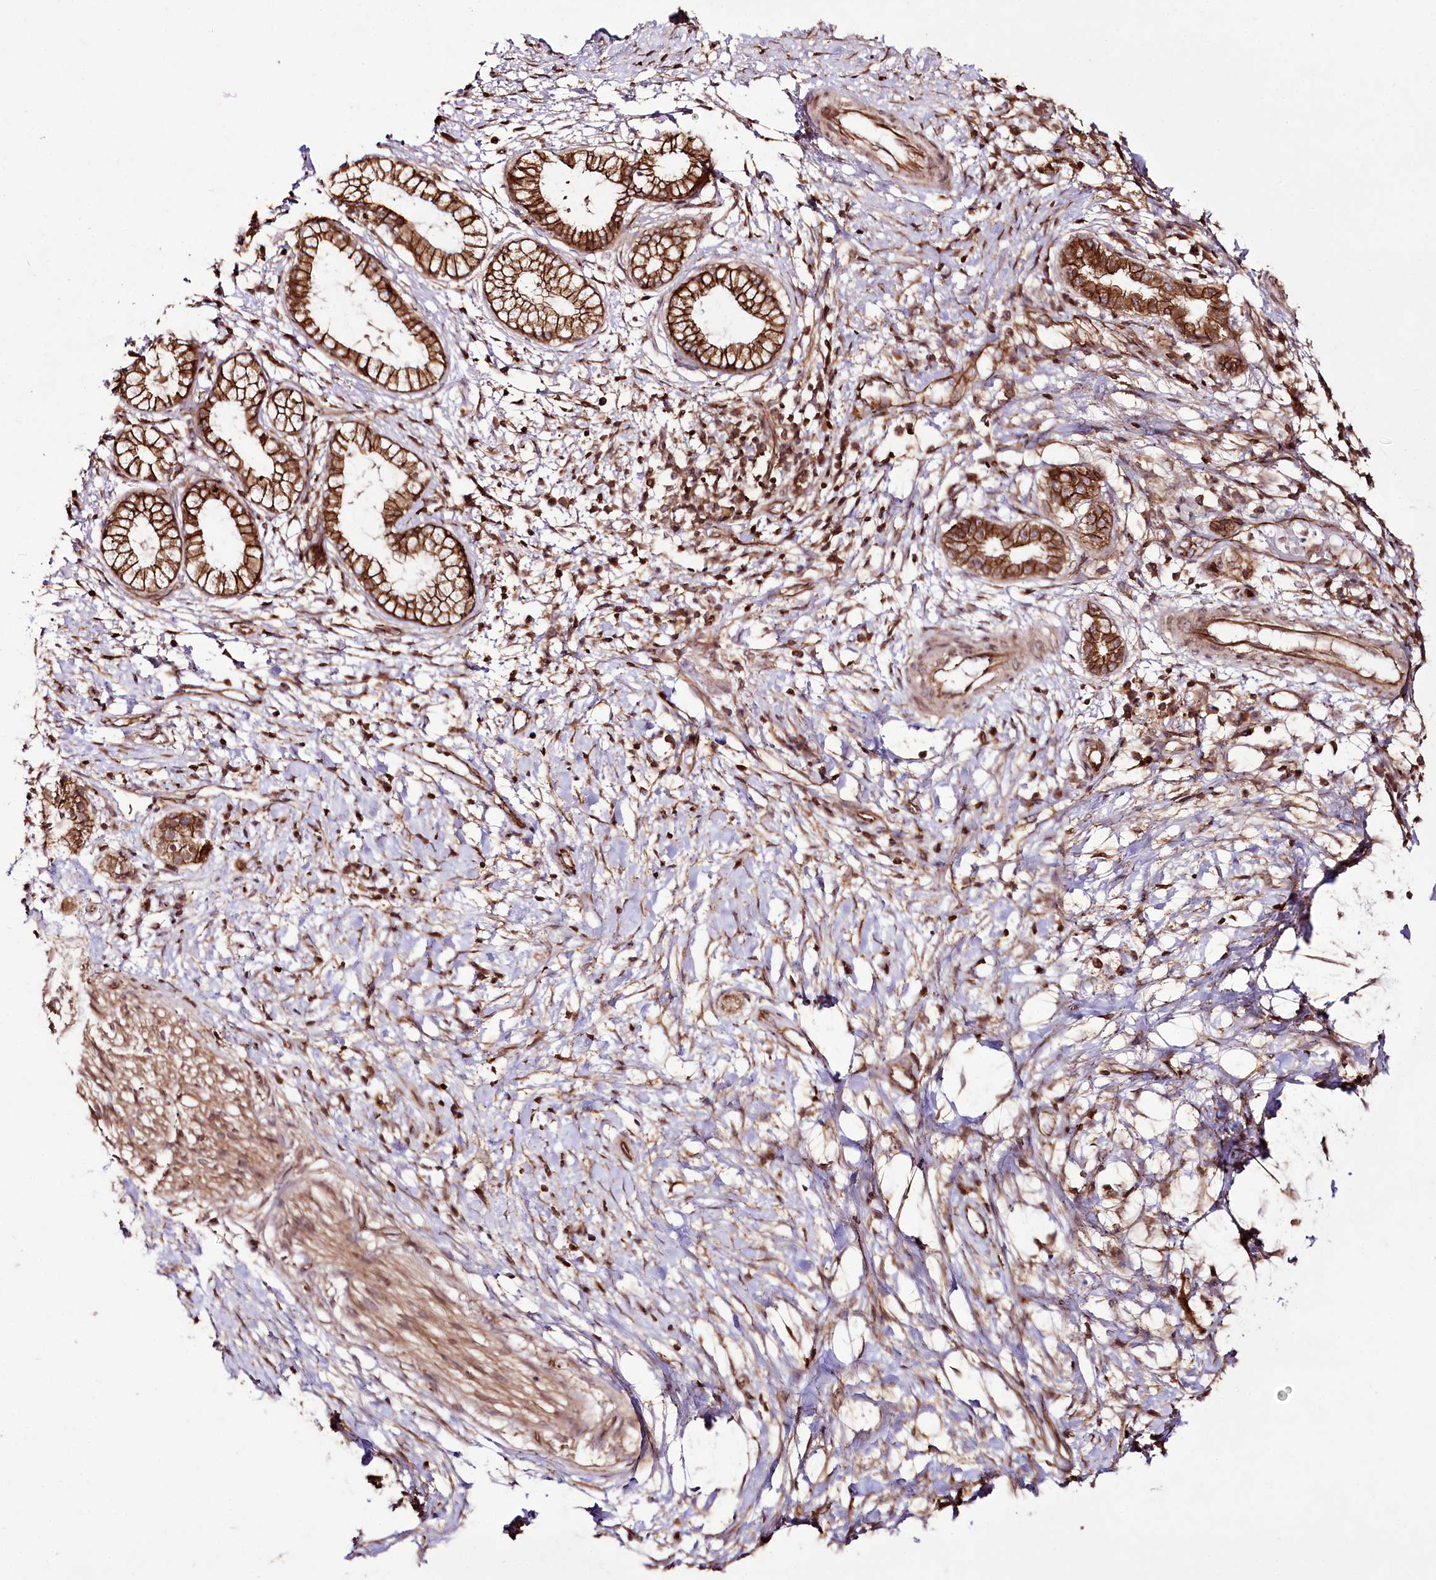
{"staining": {"intensity": "strong", "quantity": ">75%", "location": "cytoplasmic/membranous"}, "tissue": "pancreatic cancer", "cell_type": "Tumor cells", "image_type": "cancer", "snomed": [{"axis": "morphology", "description": "Adenocarcinoma, NOS"}, {"axis": "topography", "description": "Pancreas"}], "caption": "A histopathology image showing strong cytoplasmic/membranous staining in approximately >75% of tumor cells in pancreatic cancer (adenocarcinoma), as visualized by brown immunohistochemical staining.", "gene": "DHX29", "patient": {"sex": "male", "age": 68}}